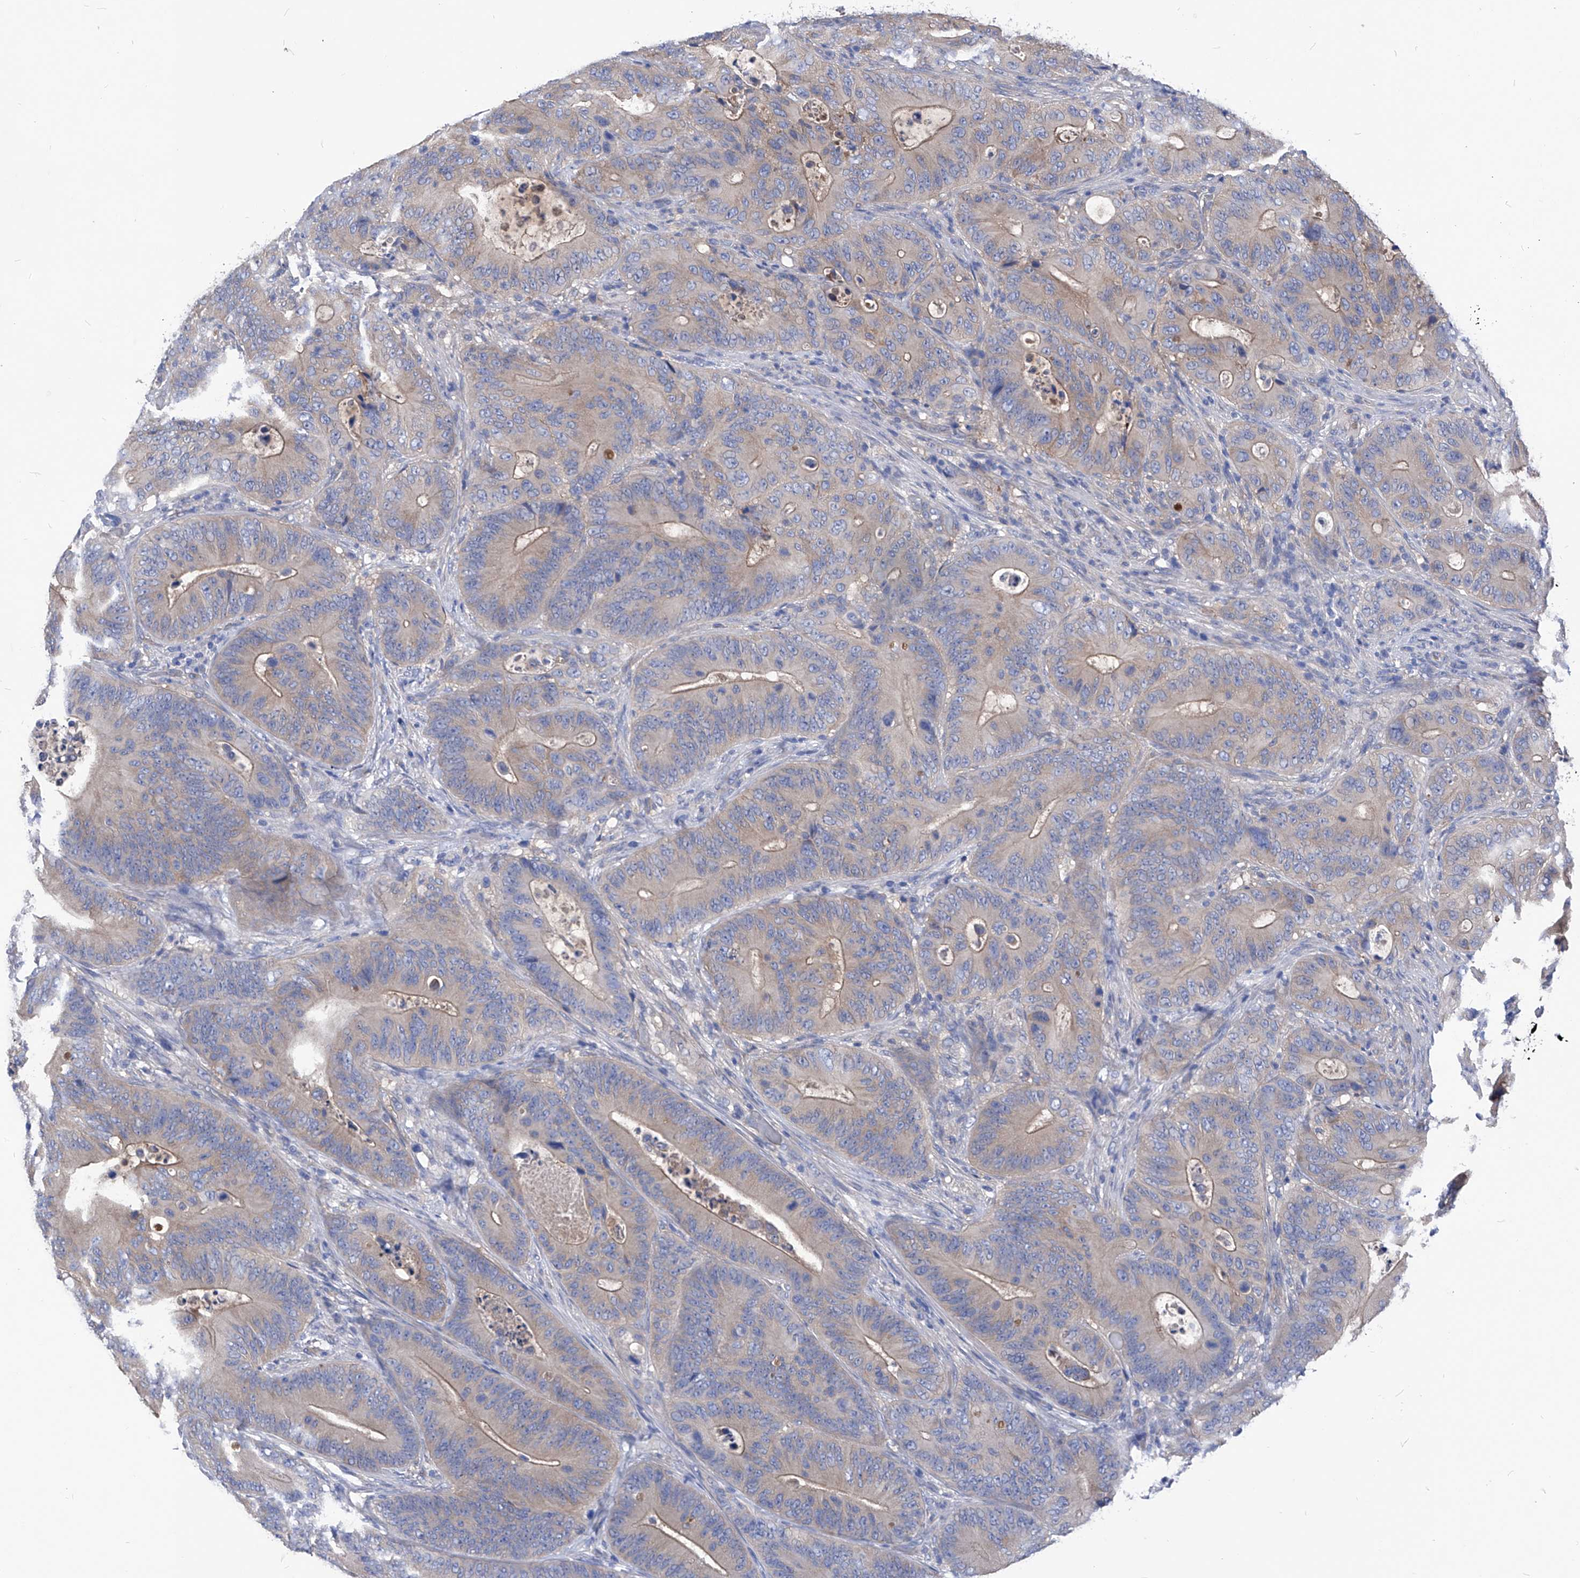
{"staining": {"intensity": "moderate", "quantity": "<25%", "location": "cytoplasmic/membranous"}, "tissue": "colorectal cancer", "cell_type": "Tumor cells", "image_type": "cancer", "snomed": [{"axis": "morphology", "description": "Adenocarcinoma, NOS"}, {"axis": "topography", "description": "Colon"}], "caption": "Immunohistochemical staining of colorectal cancer reveals moderate cytoplasmic/membranous protein positivity in about <25% of tumor cells.", "gene": "XPNPEP1", "patient": {"sex": "male", "age": 83}}